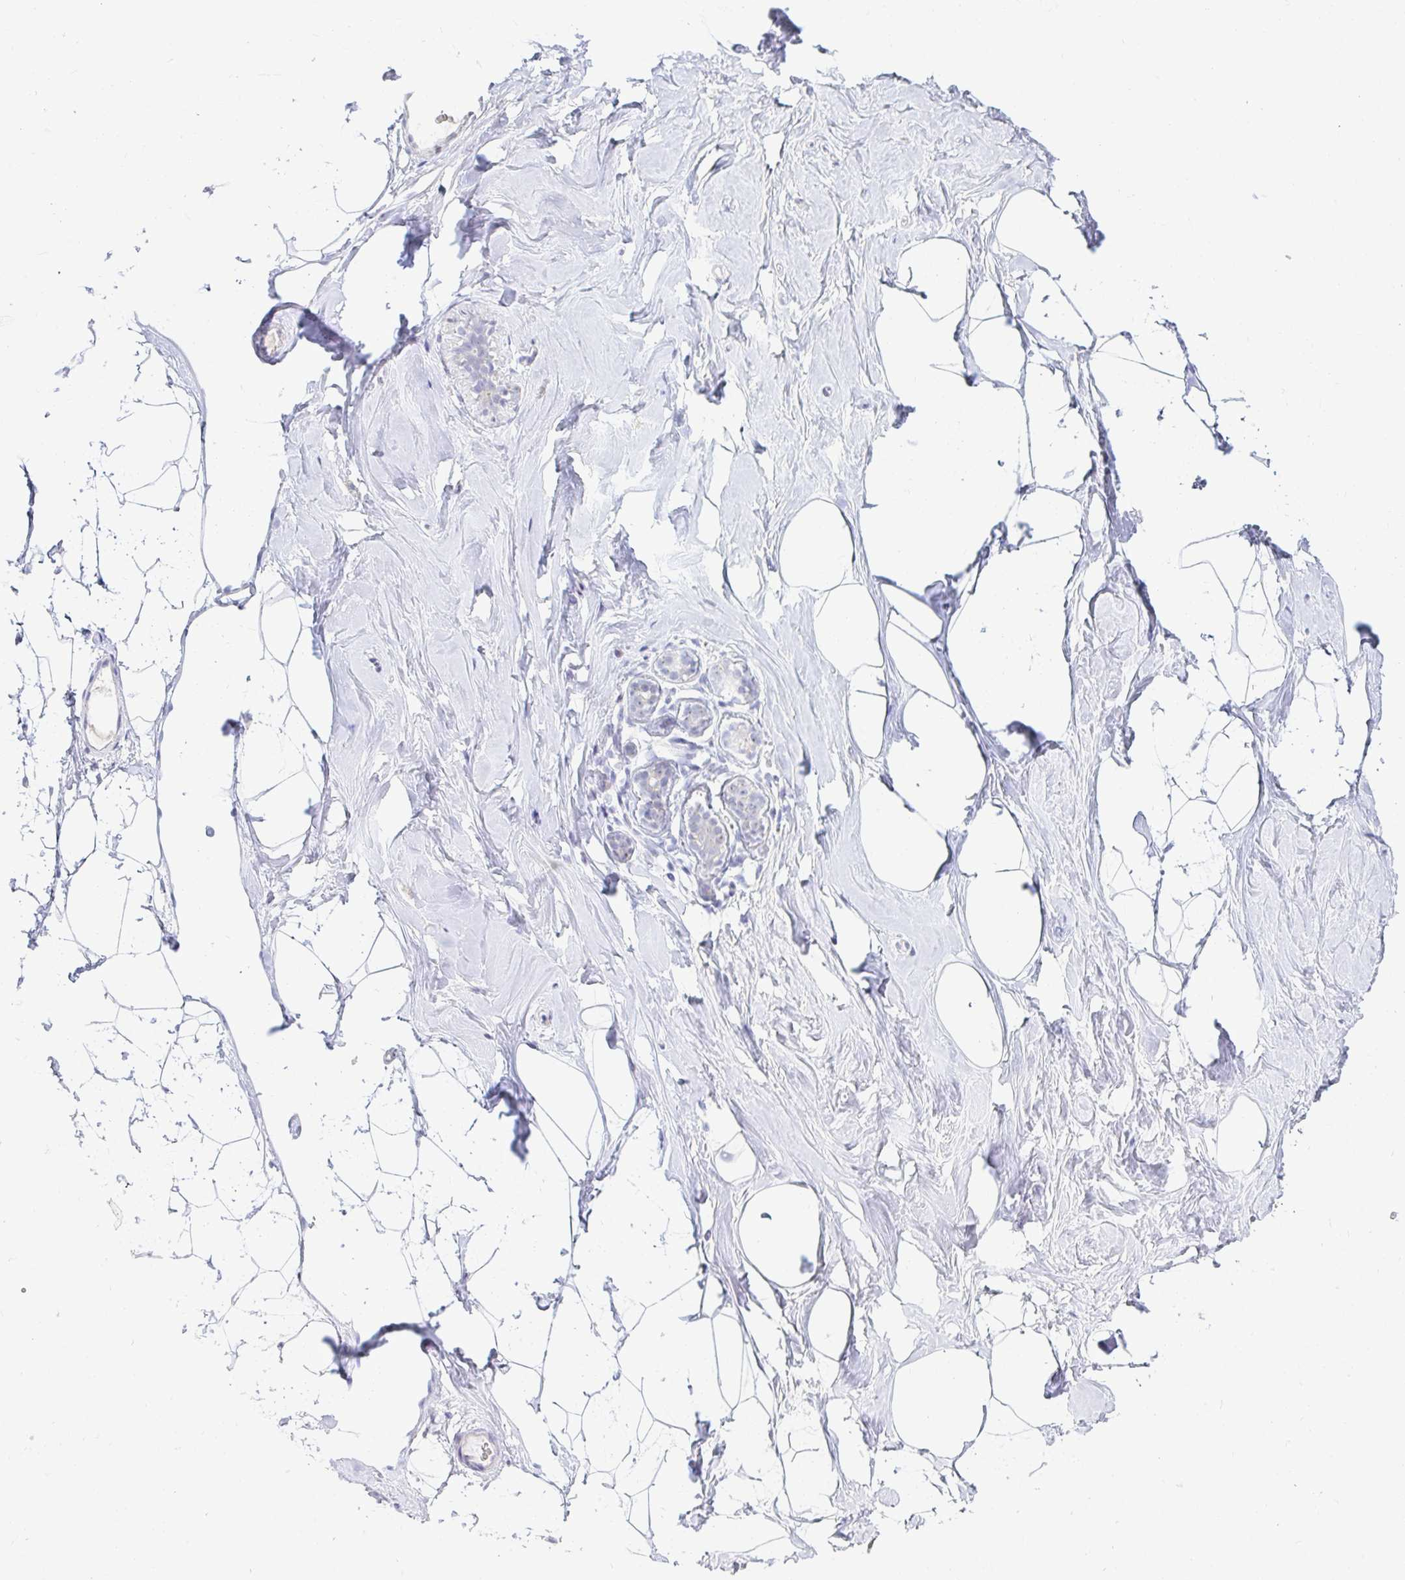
{"staining": {"intensity": "negative", "quantity": "none", "location": "none"}, "tissue": "breast", "cell_type": "Adipocytes", "image_type": "normal", "snomed": [{"axis": "morphology", "description": "Normal tissue, NOS"}, {"axis": "topography", "description": "Breast"}], "caption": "Immunohistochemistry (IHC) of unremarkable human breast displays no expression in adipocytes. (IHC, brightfield microscopy, high magnification).", "gene": "OR51D1", "patient": {"sex": "female", "age": 32}}